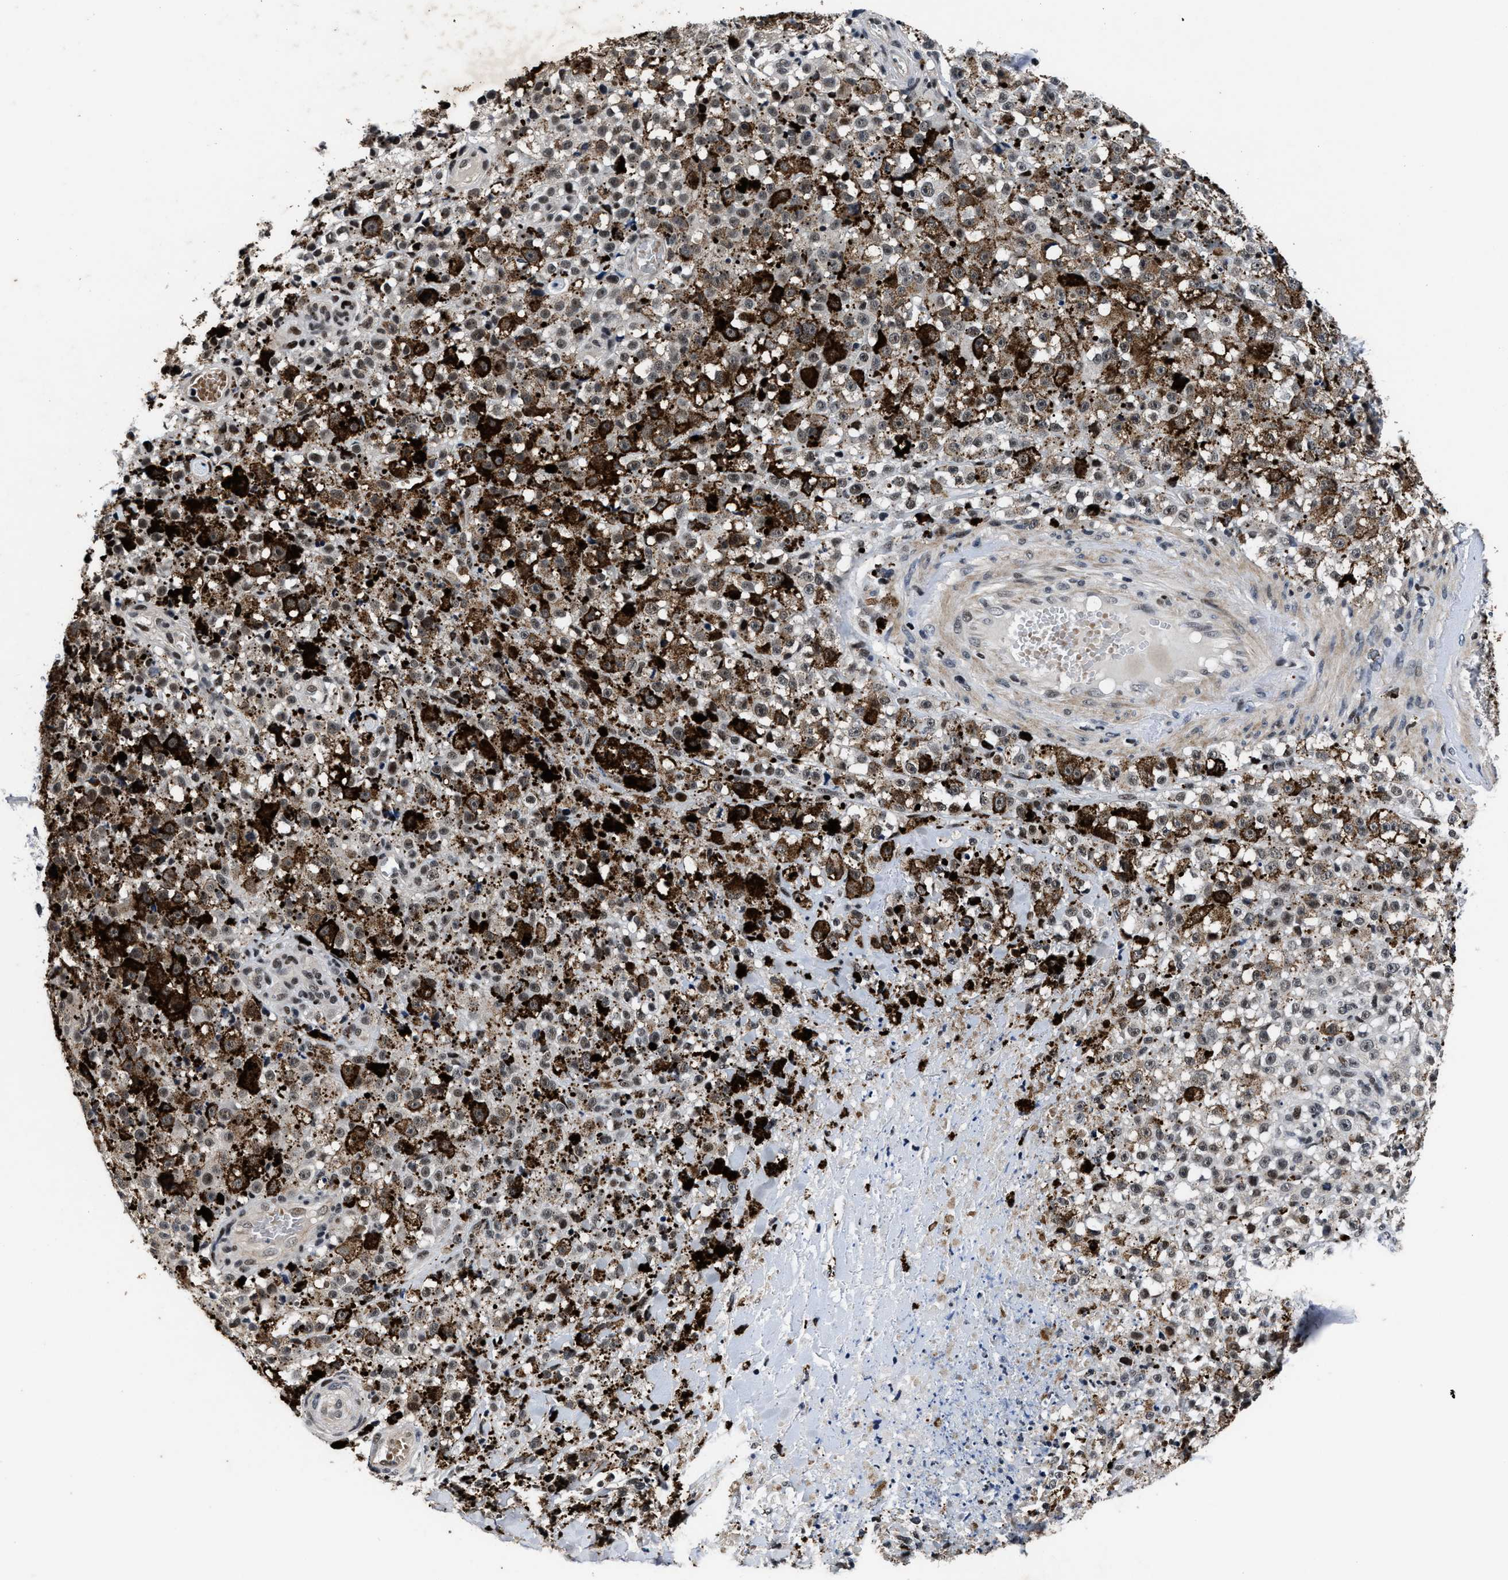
{"staining": {"intensity": "weak", "quantity": "25%-75%", "location": "cytoplasmic/membranous,nuclear"}, "tissue": "melanoma", "cell_type": "Tumor cells", "image_type": "cancer", "snomed": [{"axis": "morphology", "description": "Malignant melanoma, NOS"}, {"axis": "topography", "description": "Skin"}], "caption": "Malignant melanoma stained with immunohistochemistry (IHC) demonstrates weak cytoplasmic/membranous and nuclear staining in about 25%-75% of tumor cells.", "gene": "ZNF233", "patient": {"sex": "female", "age": 82}}